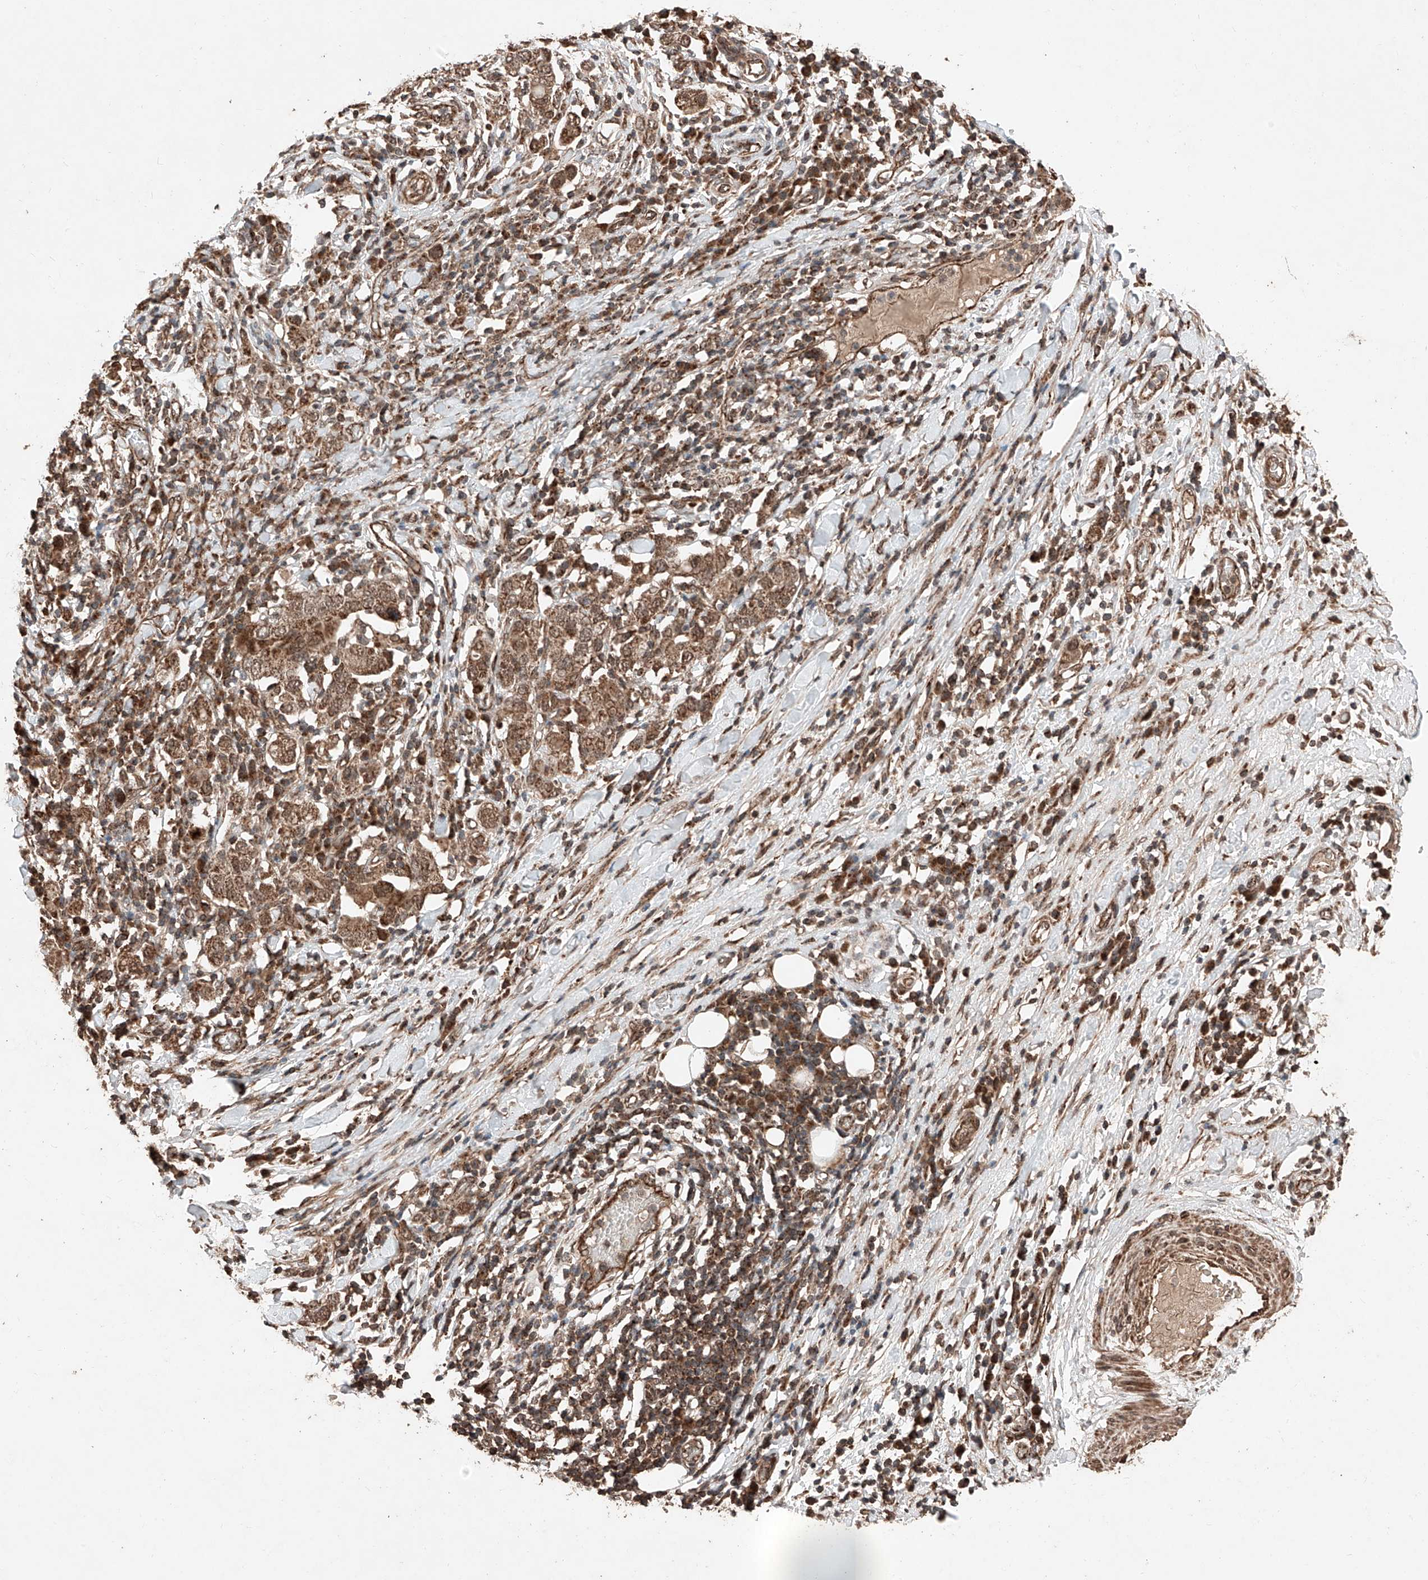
{"staining": {"intensity": "moderate", "quantity": ">75%", "location": "cytoplasmic/membranous,nuclear"}, "tissue": "stomach cancer", "cell_type": "Tumor cells", "image_type": "cancer", "snomed": [{"axis": "morphology", "description": "Adenocarcinoma, NOS"}, {"axis": "topography", "description": "Stomach, upper"}], "caption": "Immunohistochemistry (IHC) image of neoplastic tissue: human stomach adenocarcinoma stained using immunohistochemistry shows medium levels of moderate protein expression localized specifically in the cytoplasmic/membranous and nuclear of tumor cells, appearing as a cytoplasmic/membranous and nuclear brown color.", "gene": "ZSCAN29", "patient": {"sex": "male", "age": 62}}